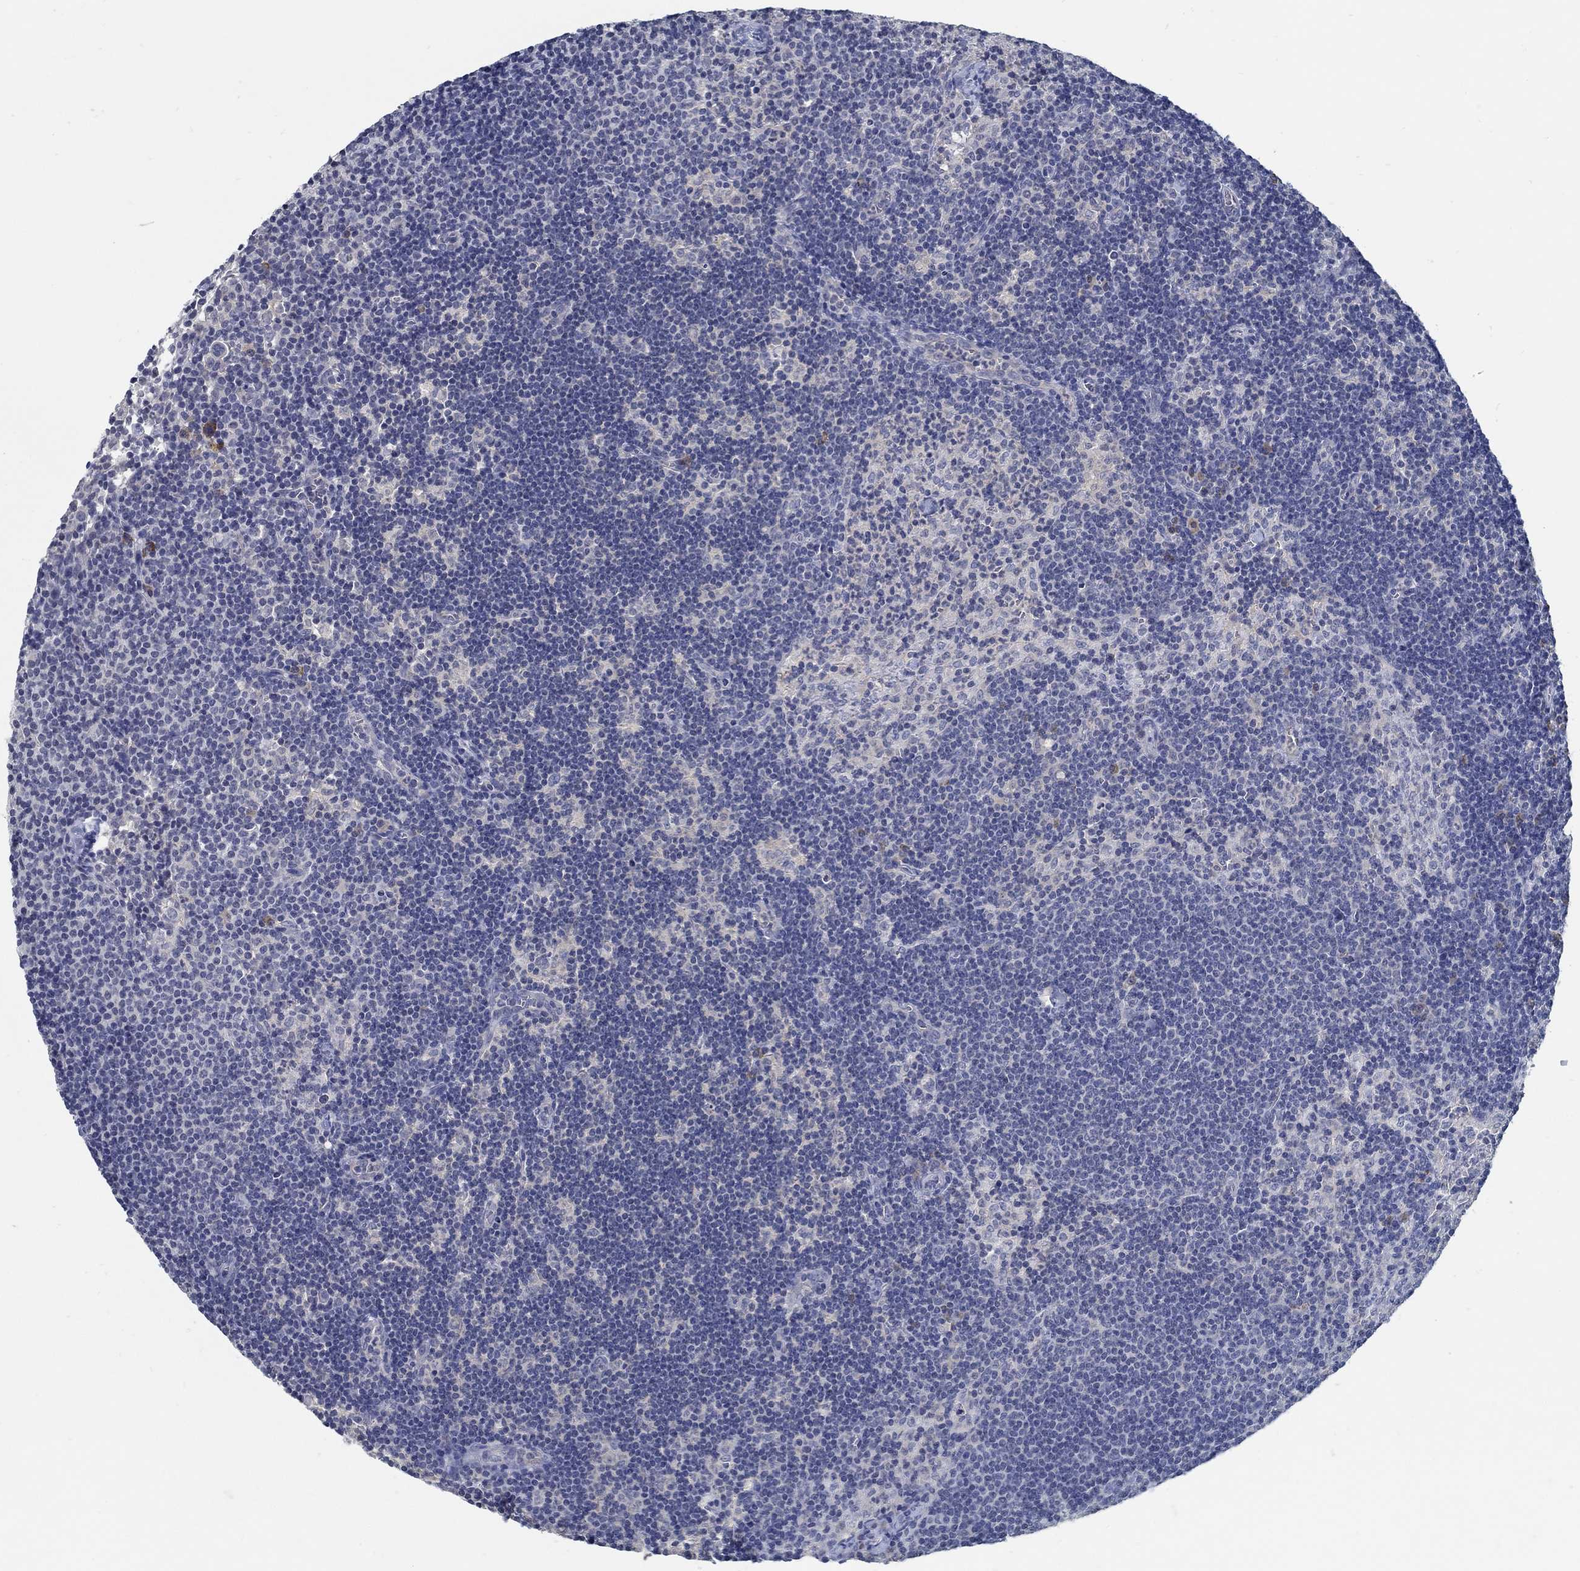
{"staining": {"intensity": "negative", "quantity": "none", "location": "none"}, "tissue": "lymph node", "cell_type": "Germinal center cells", "image_type": "normal", "snomed": [{"axis": "morphology", "description": "Normal tissue, NOS"}, {"axis": "topography", "description": "Lymph node"}], "caption": "This is an IHC micrograph of benign human lymph node. There is no staining in germinal center cells.", "gene": "PCDH11X", "patient": {"sex": "female", "age": 34}}